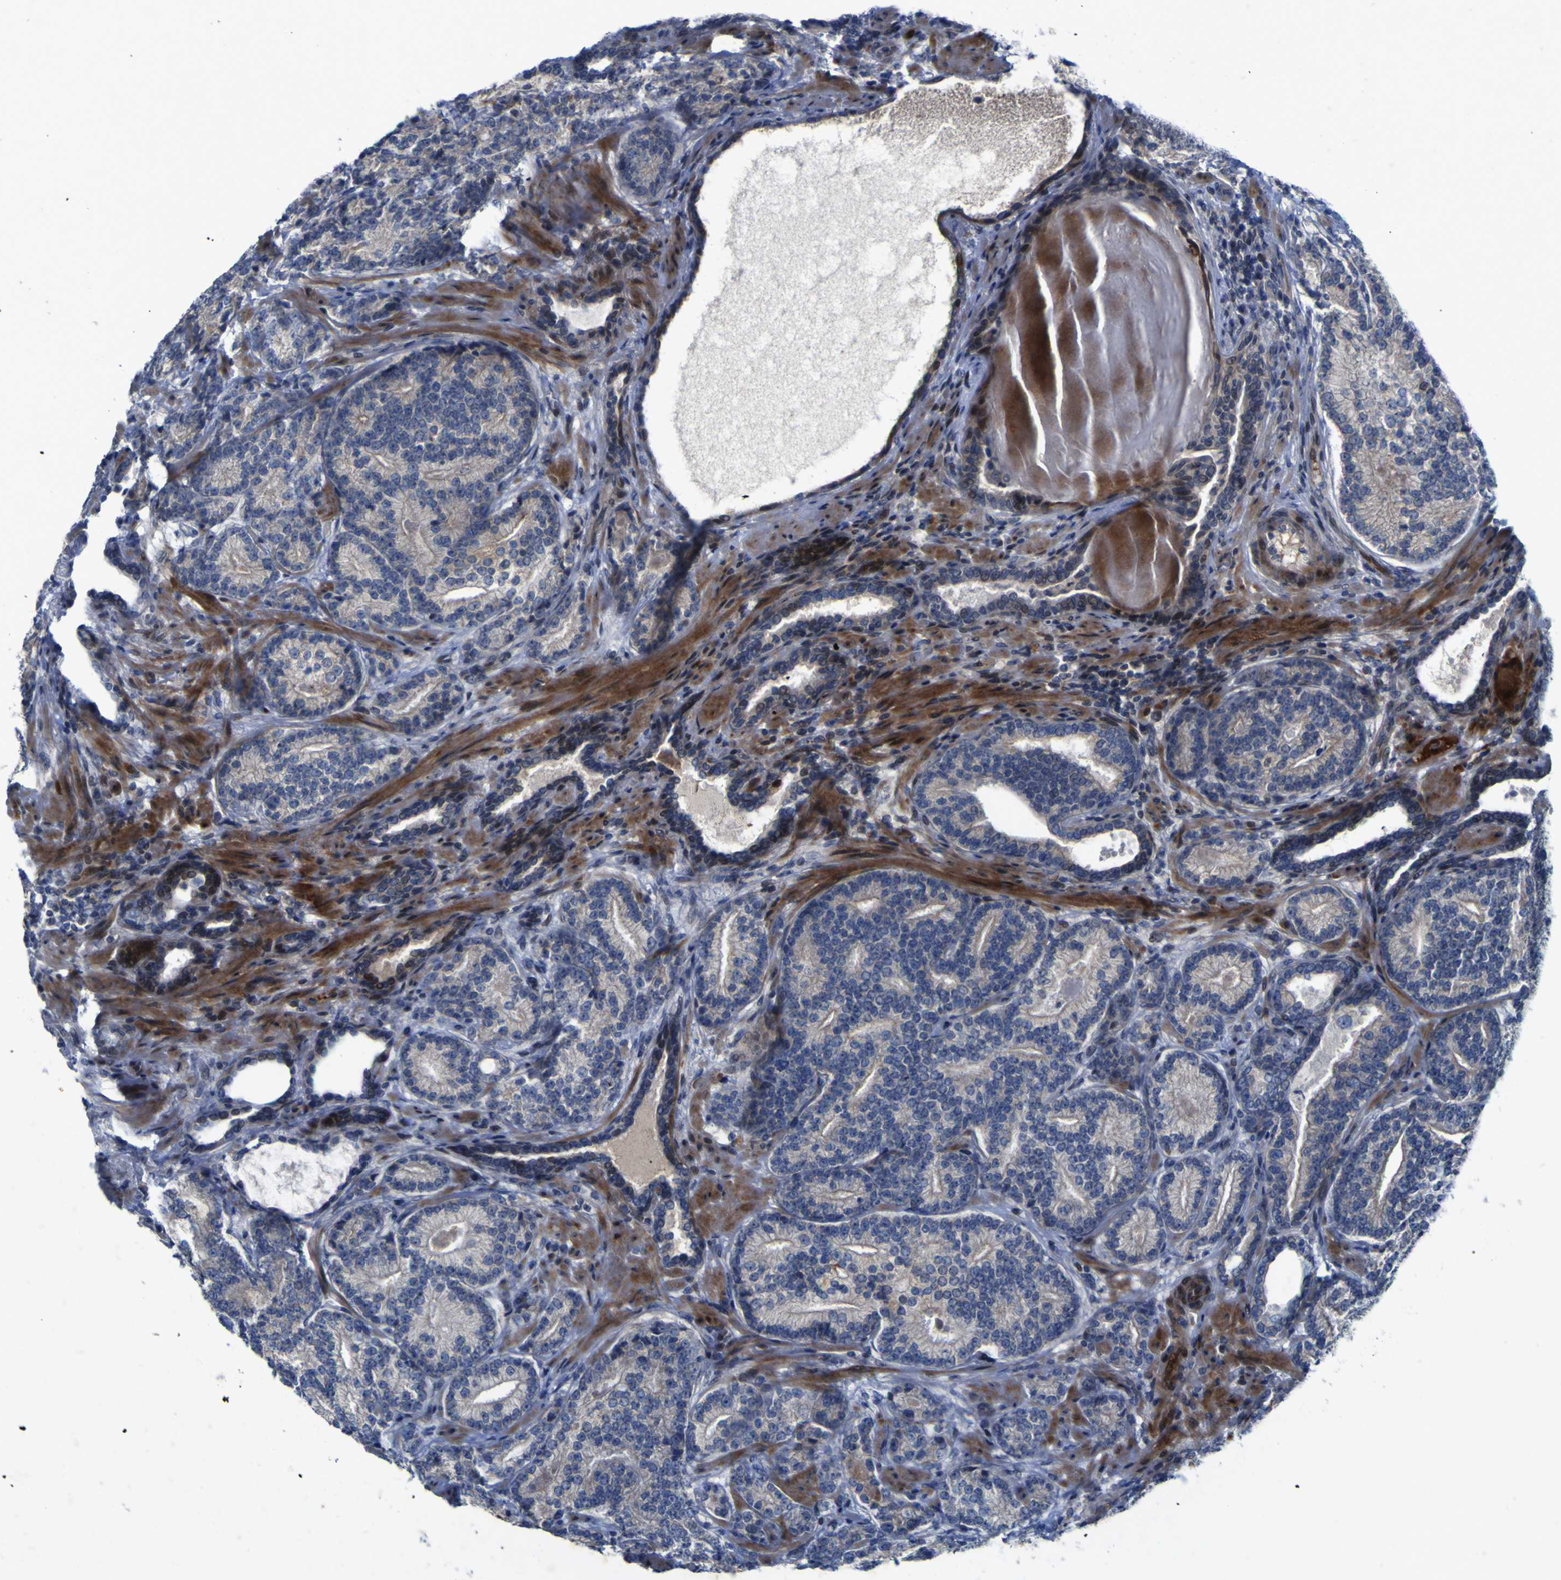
{"staining": {"intensity": "negative", "quantity": "none", "location": "none"}, "tissue": "prostate cancer", "cell_type": "Tumor cells", "image_type": "cancer", "snomed": [{"axis": "morphology", "description": "Adenocarcinoma, High grade"}, {"axis": "topography", "description": "Prostate"}], "caption": "Adenocarcinoma (high-grade) (prostate) was stained to show a protein in brown. There is no significant positivity in tumor cells.", "gene": "NAV1", "patient": {"sex": "male", "age": 61}}